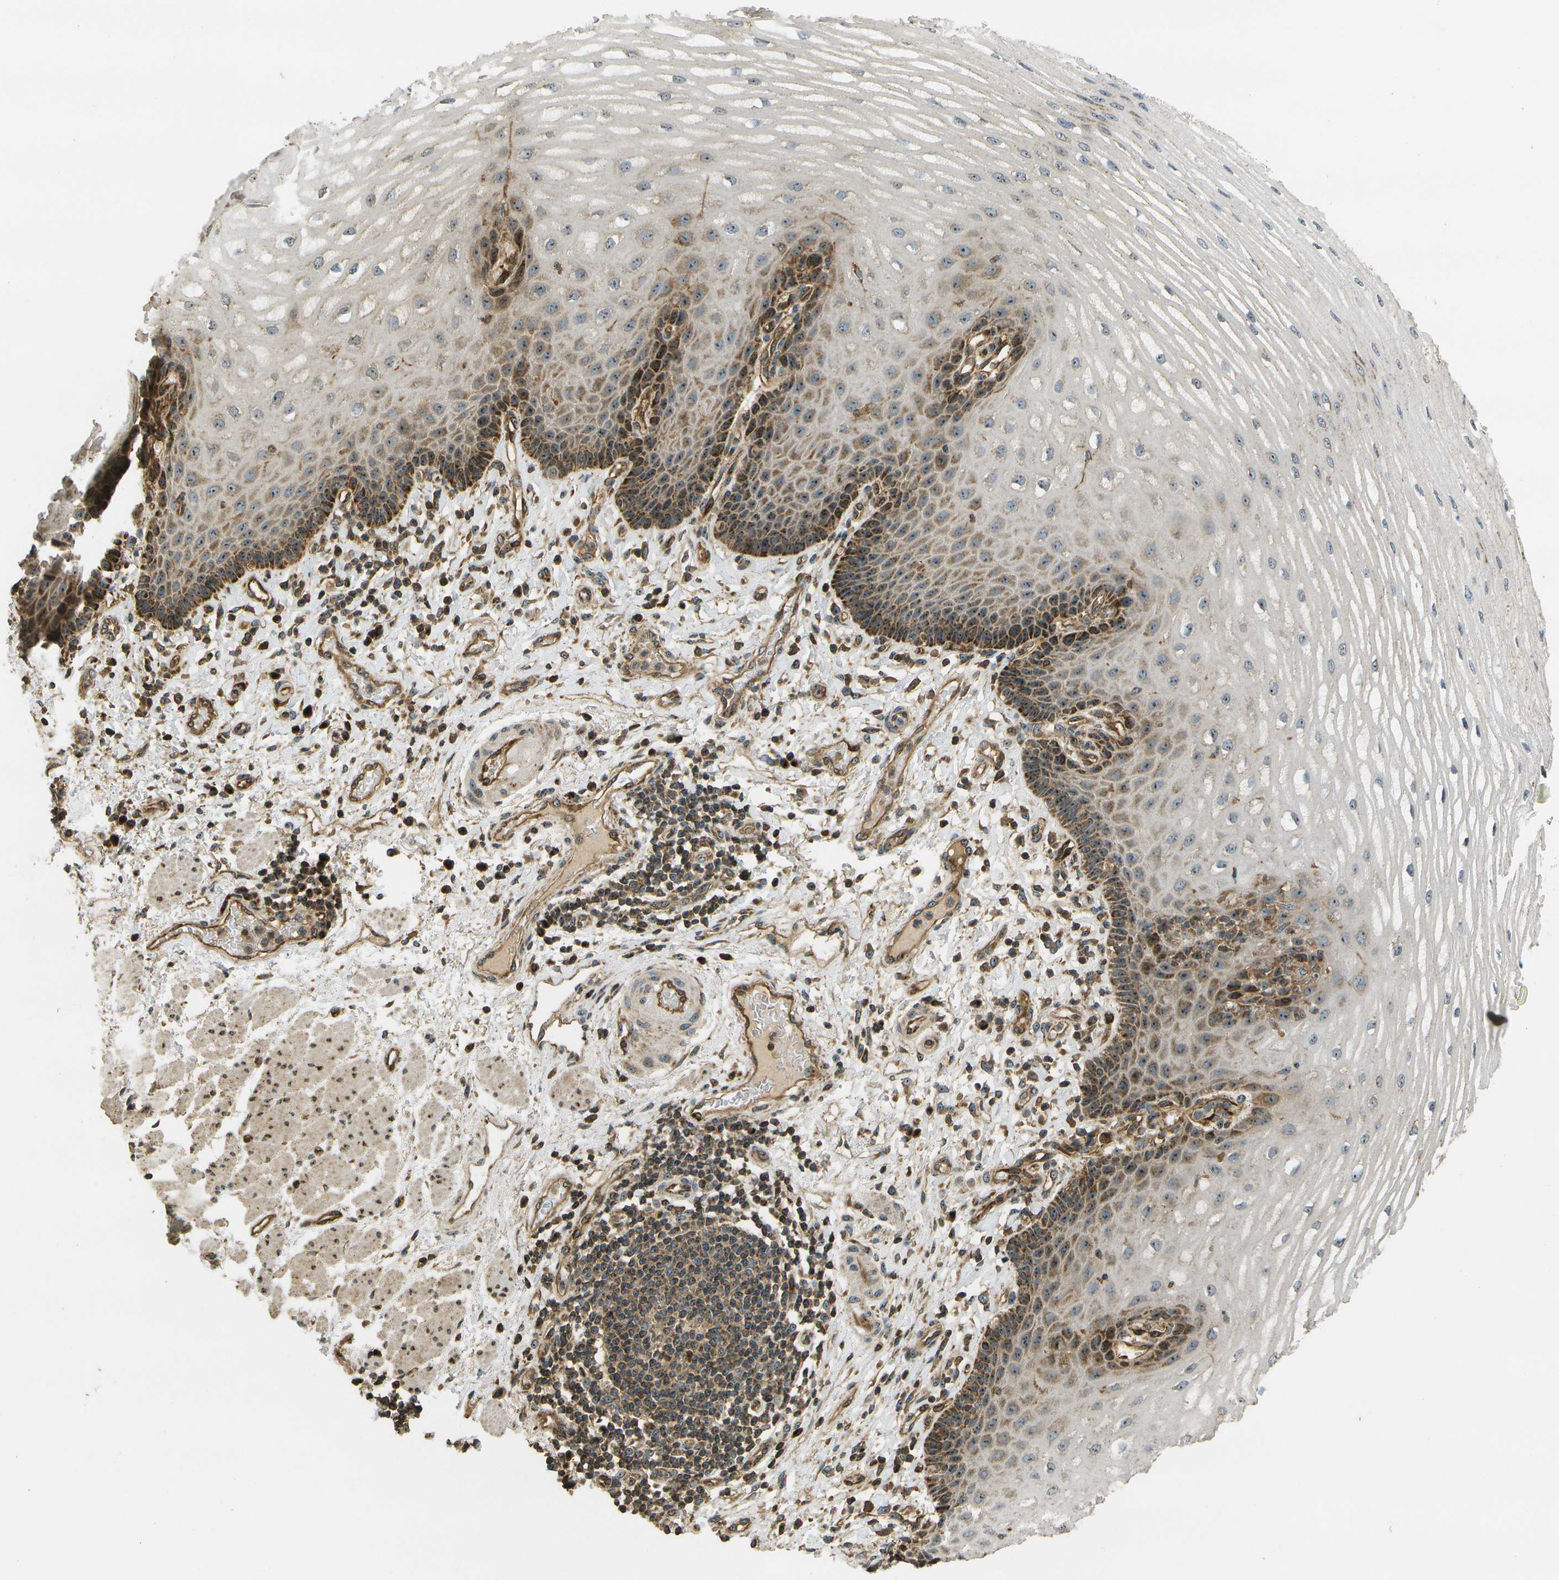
{"staining": {"intensity": "moderate", "quantity": ">75%", "location": "cytoplasmic/membranous,nuclear"}, "tissue": "esophagus", "cell_type": "Squamous epithelial cells", "image_type": "normal", "snomed": [{"axis": "morphology", "description": "Normal tissue, NOS"}, {"axis": "topography", "description": "Esophagus"}], "caption": "Protein analysis of unremarkable esophagus demonstrates moderate cytoplasmic/membranous,nuclear expression in approximately >75% of squamous epithelial cells.", "gene": "LRP12", "patient": {"sex": "male", "age": 54}}